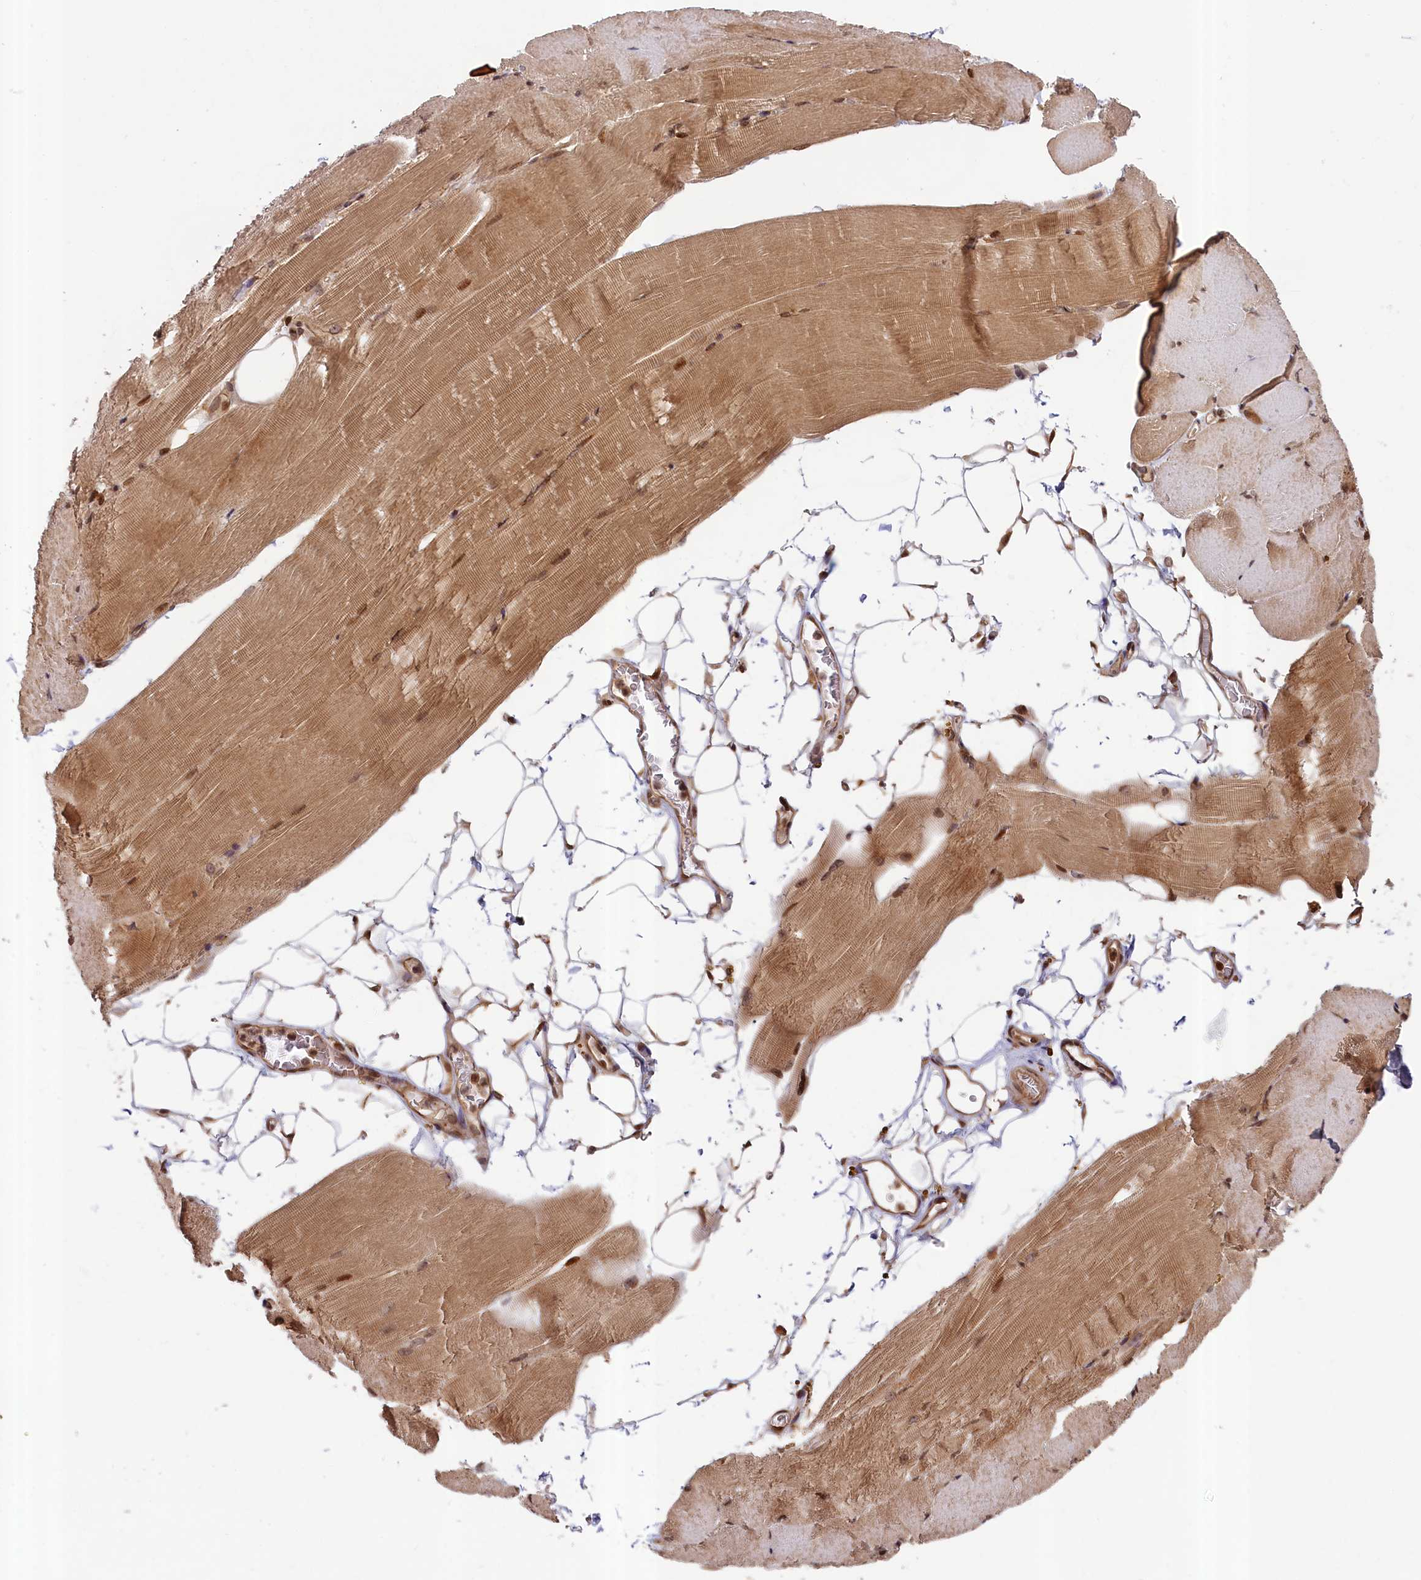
{"staining": {"intensity": "moderate", "quantity": ">75%", "location": "cytoplasmic/membranous,nuclear"}, "tissue": "skeletal muscle", "cell_type": "Myocytes", "image_type": "normal", "snomed": [{"axis": "morphology", "description": "Normal tissue, NOS"}, {"axis": "topography", "description": "Skeletal muscle"}, {"axis": "topography", "description": "Parathyroid gland"}], "caption": "The image exhibits a brown stain indicating the presence of a protein in the cytoplasmic/membranous,nuclear of myocytes in skeletal muscle.", "gene": "CEP44", "patient": {"sex": "female", "age": 37}}